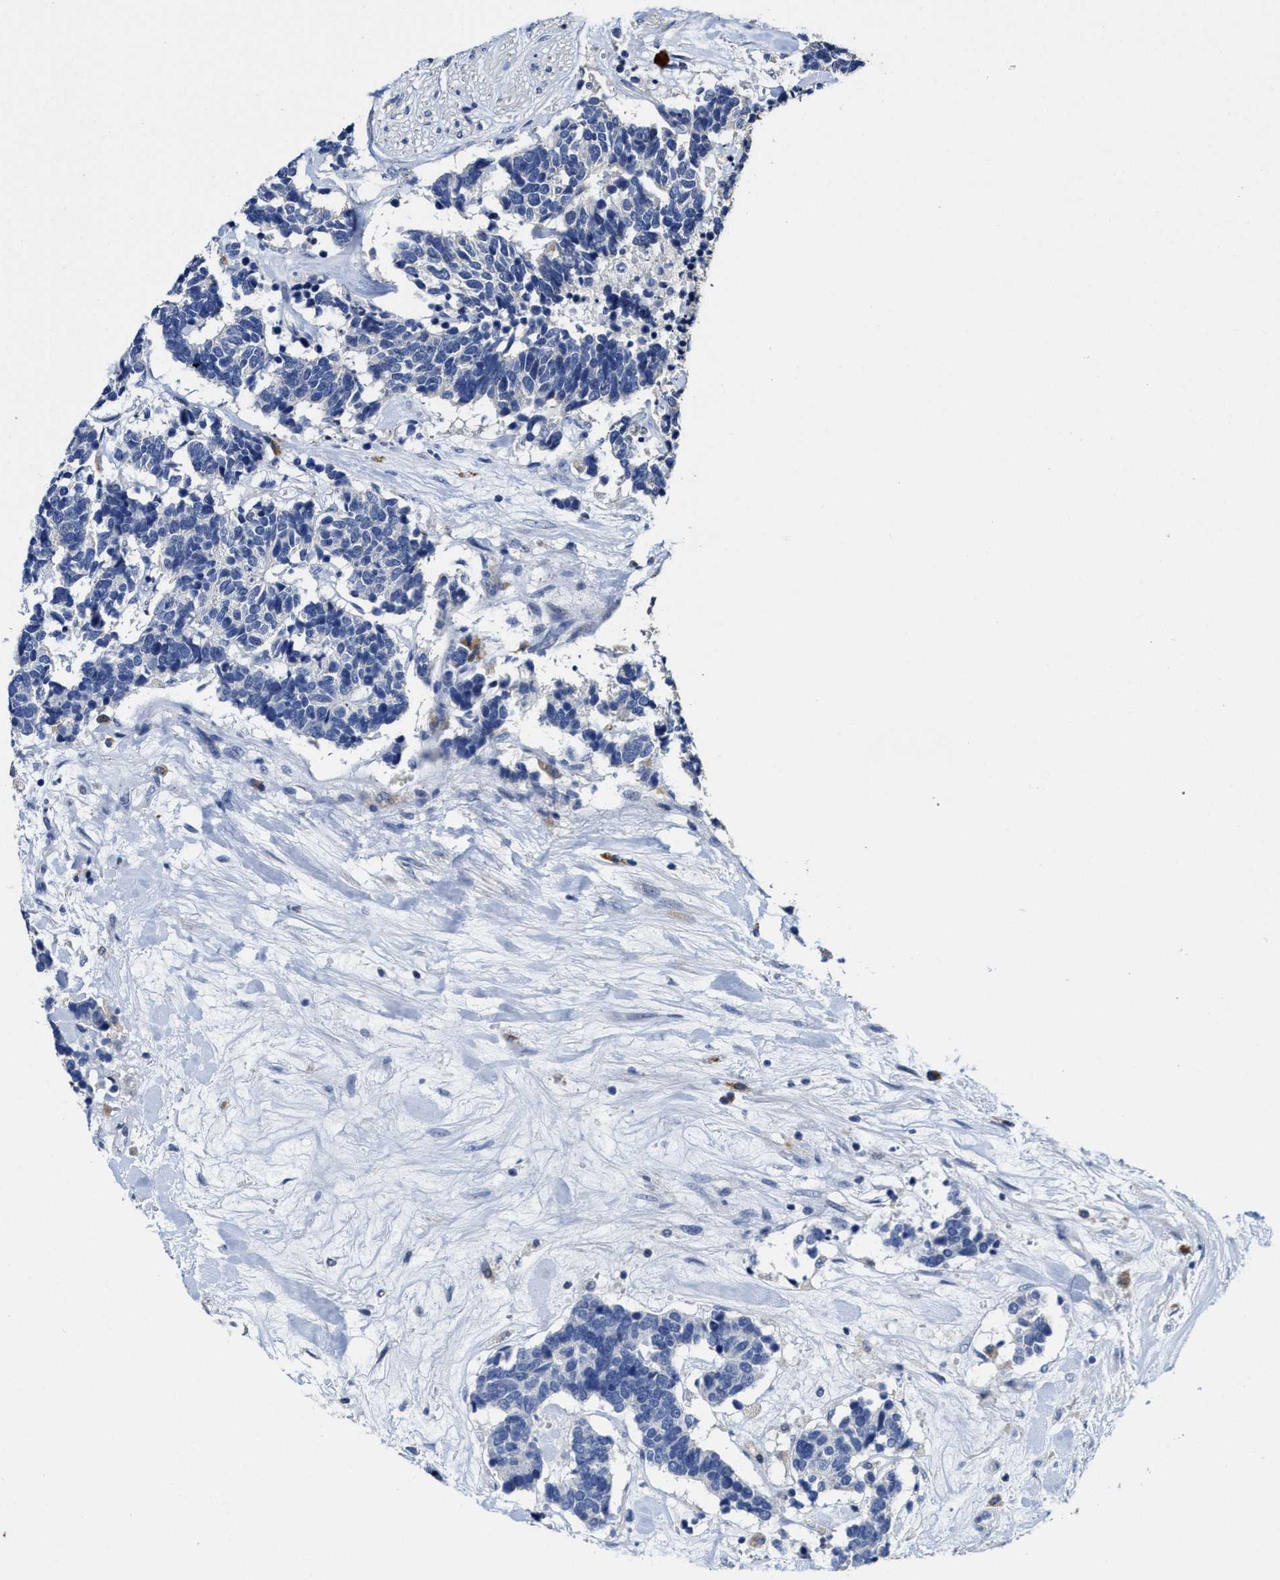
{"staining": {"intensity": "negative", "quantity": "none", "location": "none"}, "tissue": "carcinoid", "cell_type": "Tumor cells", "image_type": "cancer", "snomed": [{"axis": "morphology", "description": "Carcinoma, NOS"}, {"axis": "morphology", "description": "Carcinoid, malignant, NOS"}, {"axis": "topography", "description": "Urinary bladder"}], "caption": "Protein analysis of carcinoid exhibits no significant positivity in tumor cells.", "gene": "ZFAT", "patient": {"sex": "male", "age": 57}}